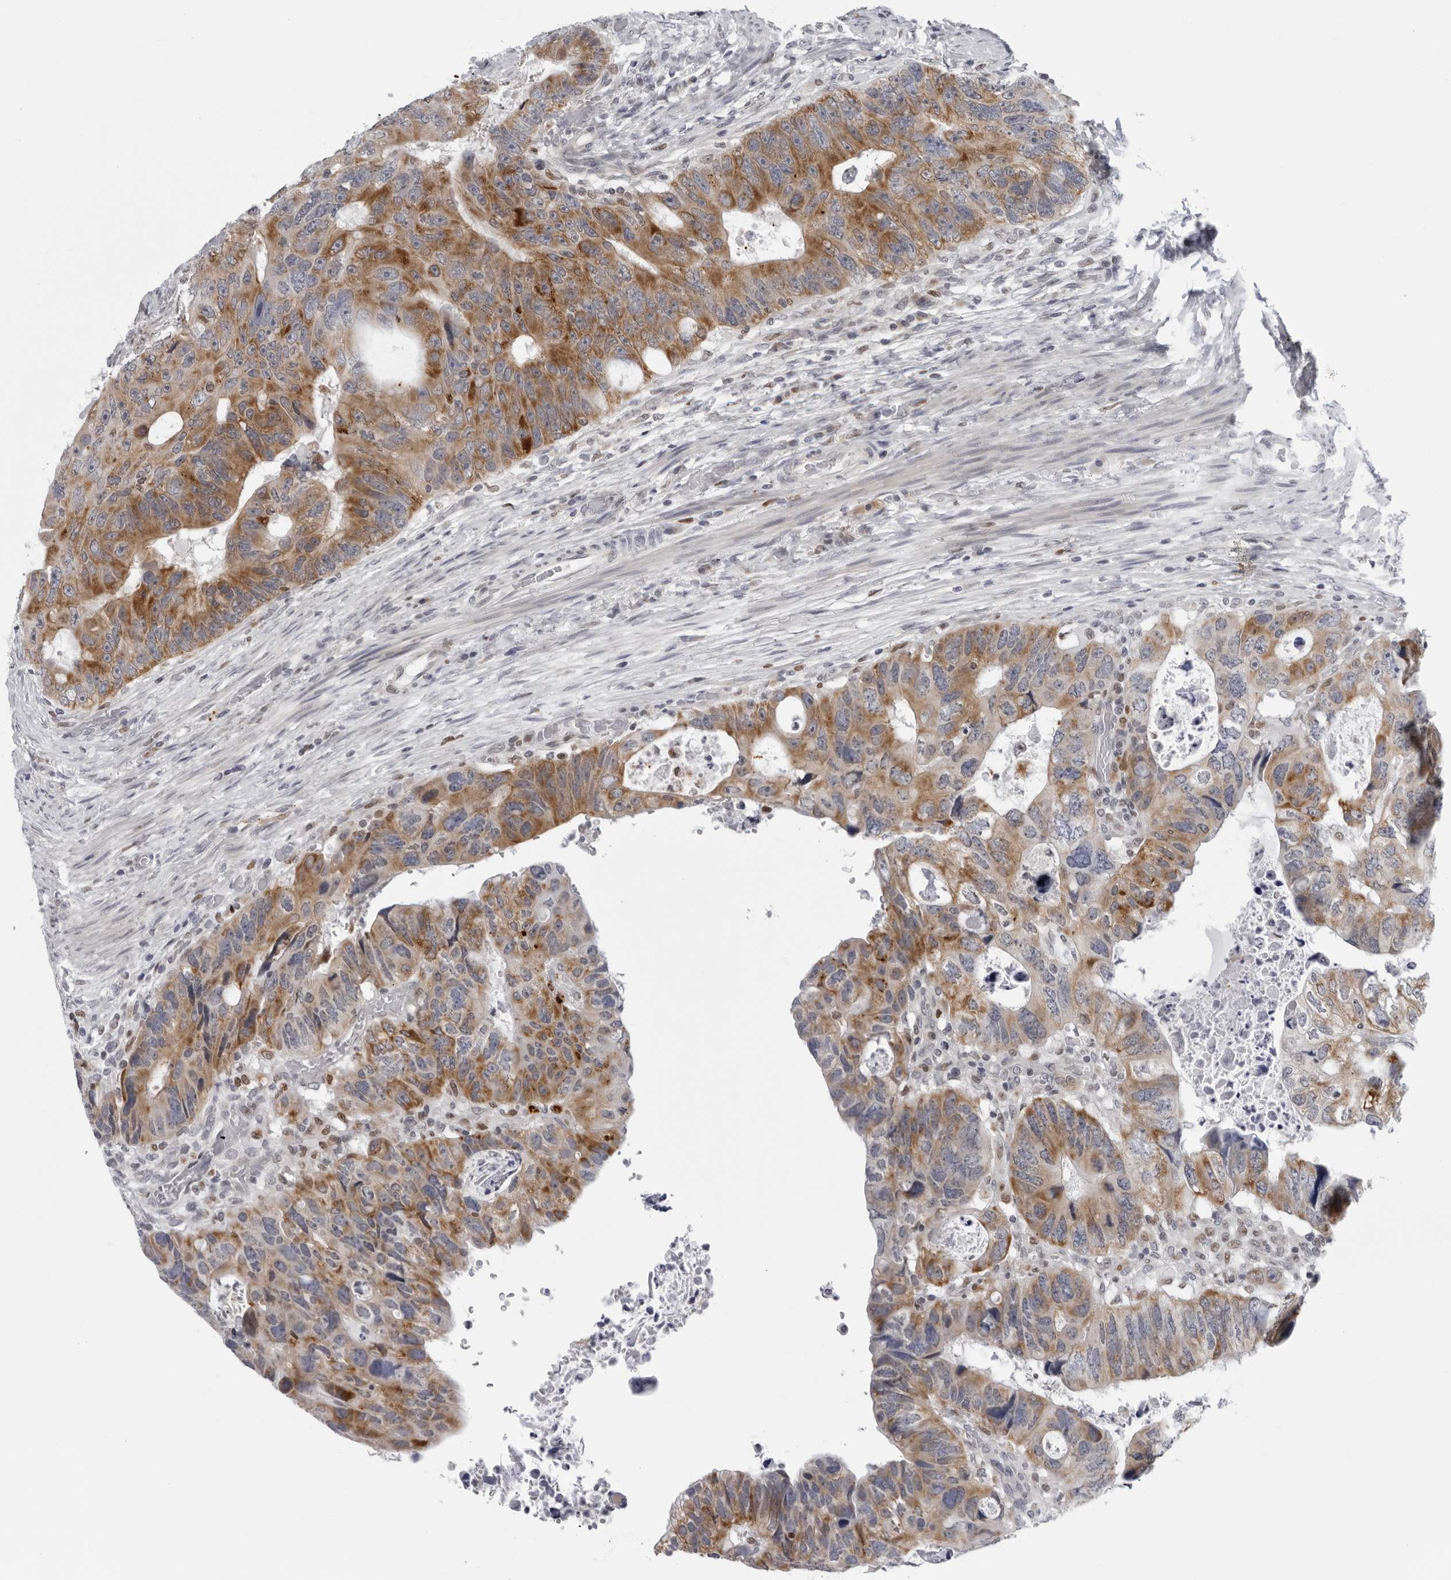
{"staining": {"intensity": "moderate", "quantity": ">75%", "location": "cytoplasmic/membranous"}, "tissue": "colorectal cancer", "cell_type": "Tumor cells", "image_type": "cancer", "snomed": [{"axis": "morphology", "description": "Adenocarcinoma, NOS"}, {"axis": "topography", "description": "Rectum"}], "caption": "DAB immunohistochemical staining of human colorectal adenocarcinoma displays moderate cytoplasmic/membranous protein positivity in about >75% of tumor cells.", "gene": "CPT2", "patient": {"sex": "male", "age": 59}}